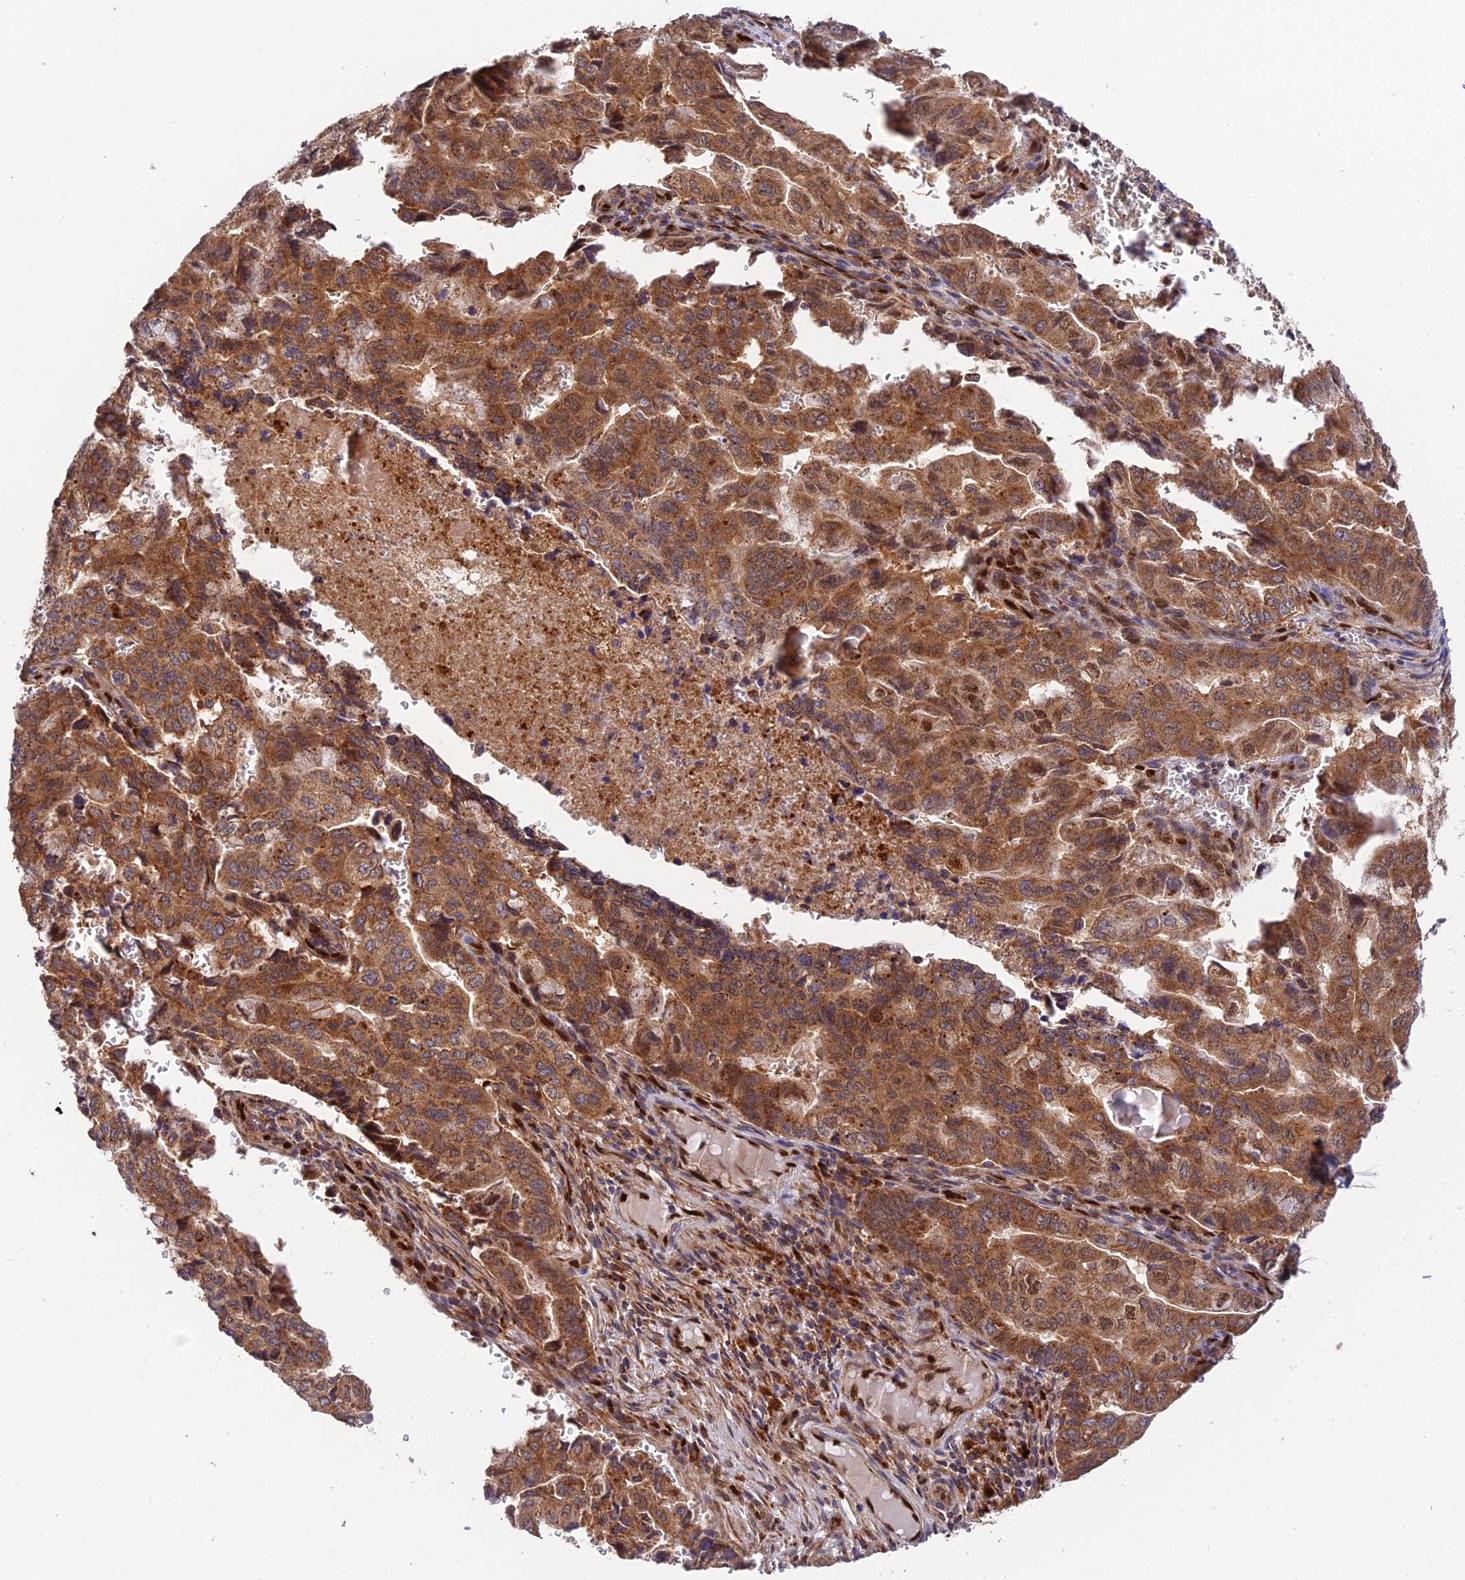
{"staining": {"intensity": "moderate", "quantity": ">75%", "location": "cytoplasmic/membranous"}, "tissue": "pancreatic cancer", "cell_type": "Tumor cells", "image_type": "cancer", "snomed": [{"axis": "morphology", "description": "Adenocarcinoma, NOS"}, {"axis": "topography", "description": "Pancreas"}], "caption": "Tumor cells reveal medium levels of moderate cytoplasmic/membranous expression in approximately >75% of cells in human pancreatic cancer (adenocarcinoma).", "gene": "PODNL1", "patient": {"sex": "male", "age": 51}}